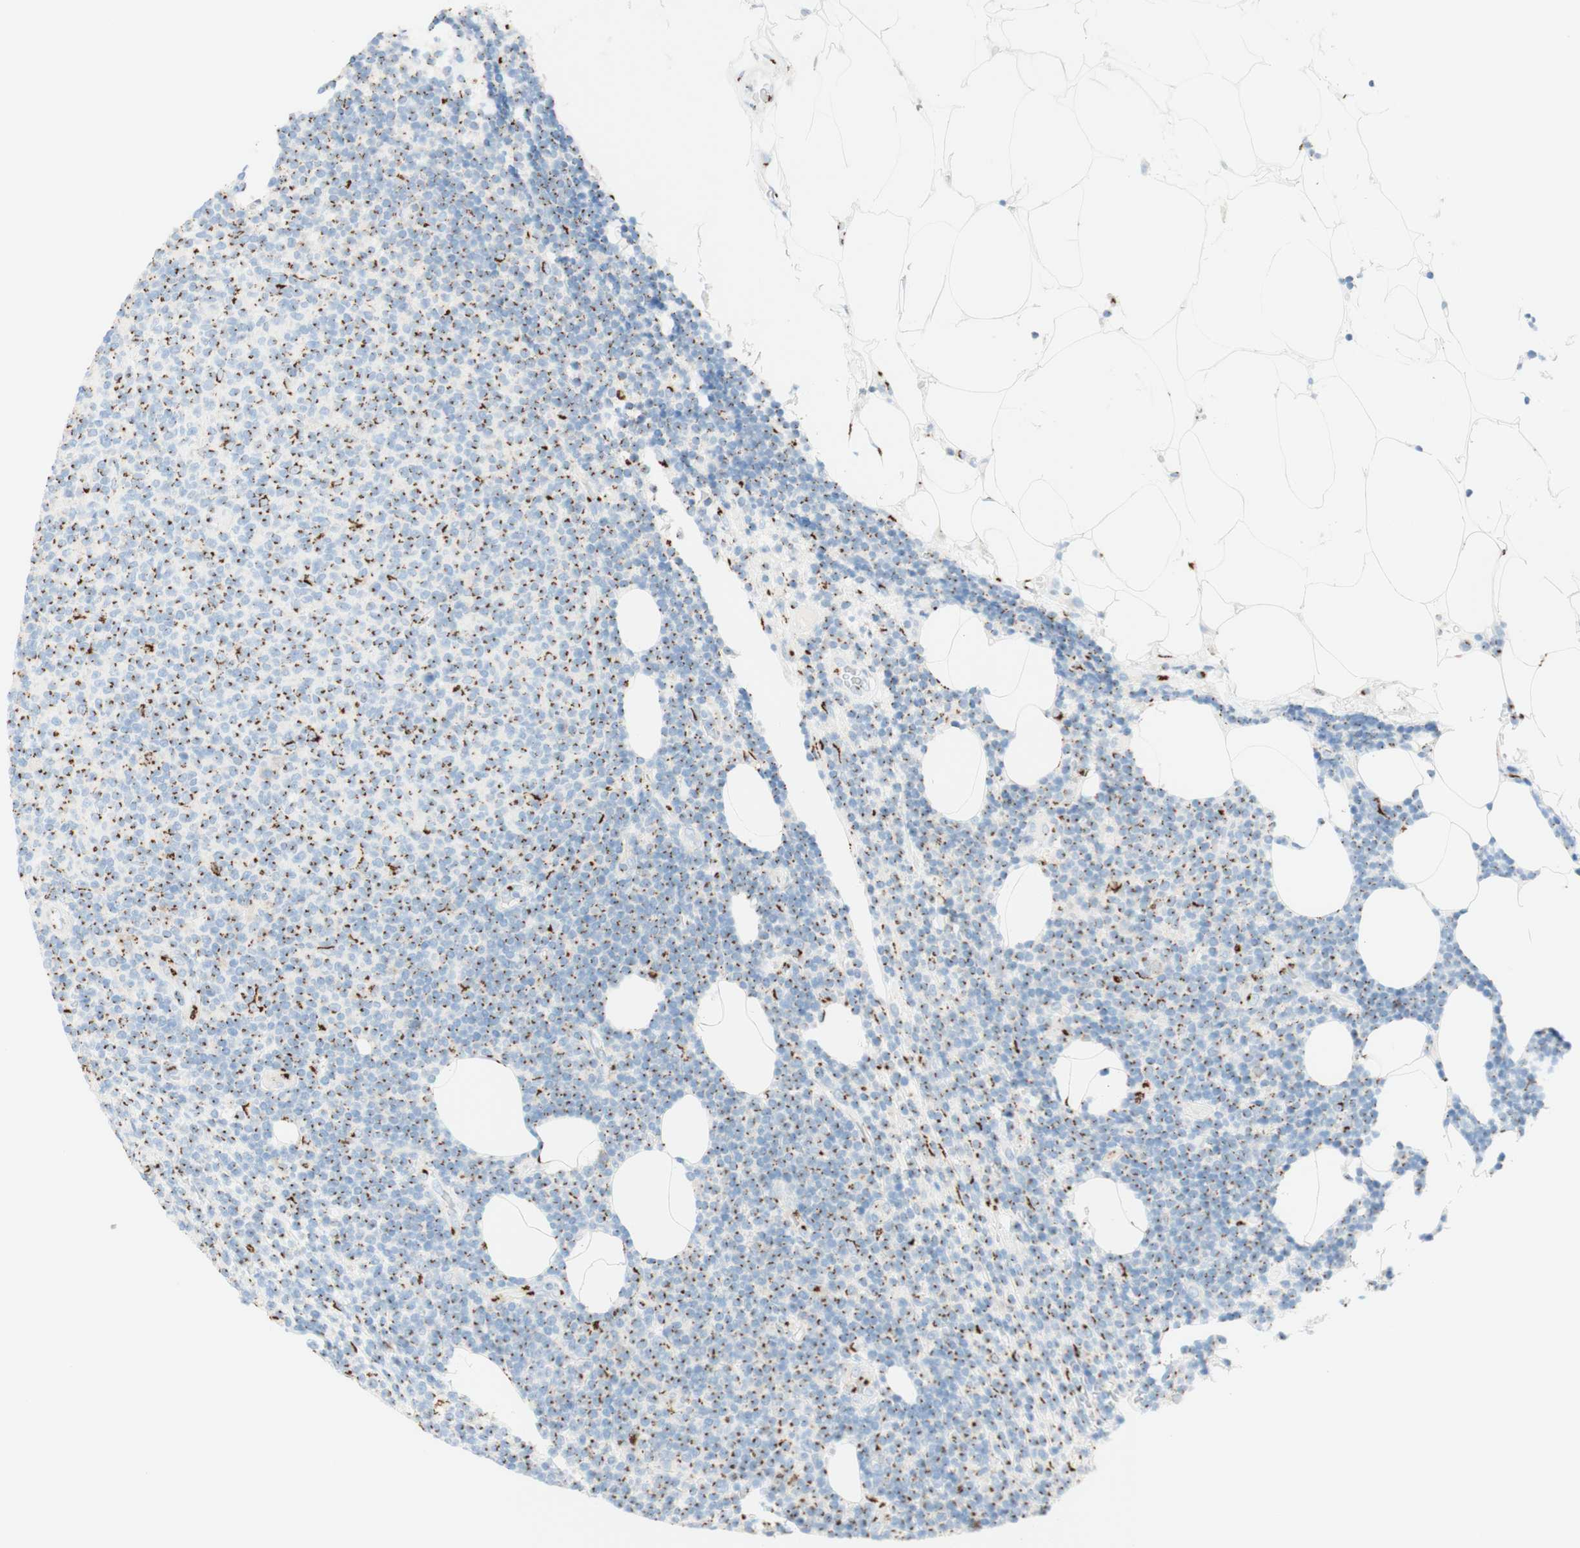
{"staining": {"intensity": "strong", "quantity": "25%-75%", "location": "cytoplasmic/membranous"}, "tissue": "lymphoma", "cell_type": "Tumor cells", "image_type": "cancer", "snomed": [{"axis": "morphology", "description": "Malignant lymphoma, non-Hodgkin's type, Low grade"}, {"axis": "topography", "description": "Lymph node"}], "caption": "Human low-grade malignant lymphoma, non-Hodgkin's type stained with a brown dye exhibits strong cytoplasmic/membranous positive expression in about 25%-75% of tumor cells.", "gene": "GOLGB1", "patient": {"sex": "male", "age": 66}}